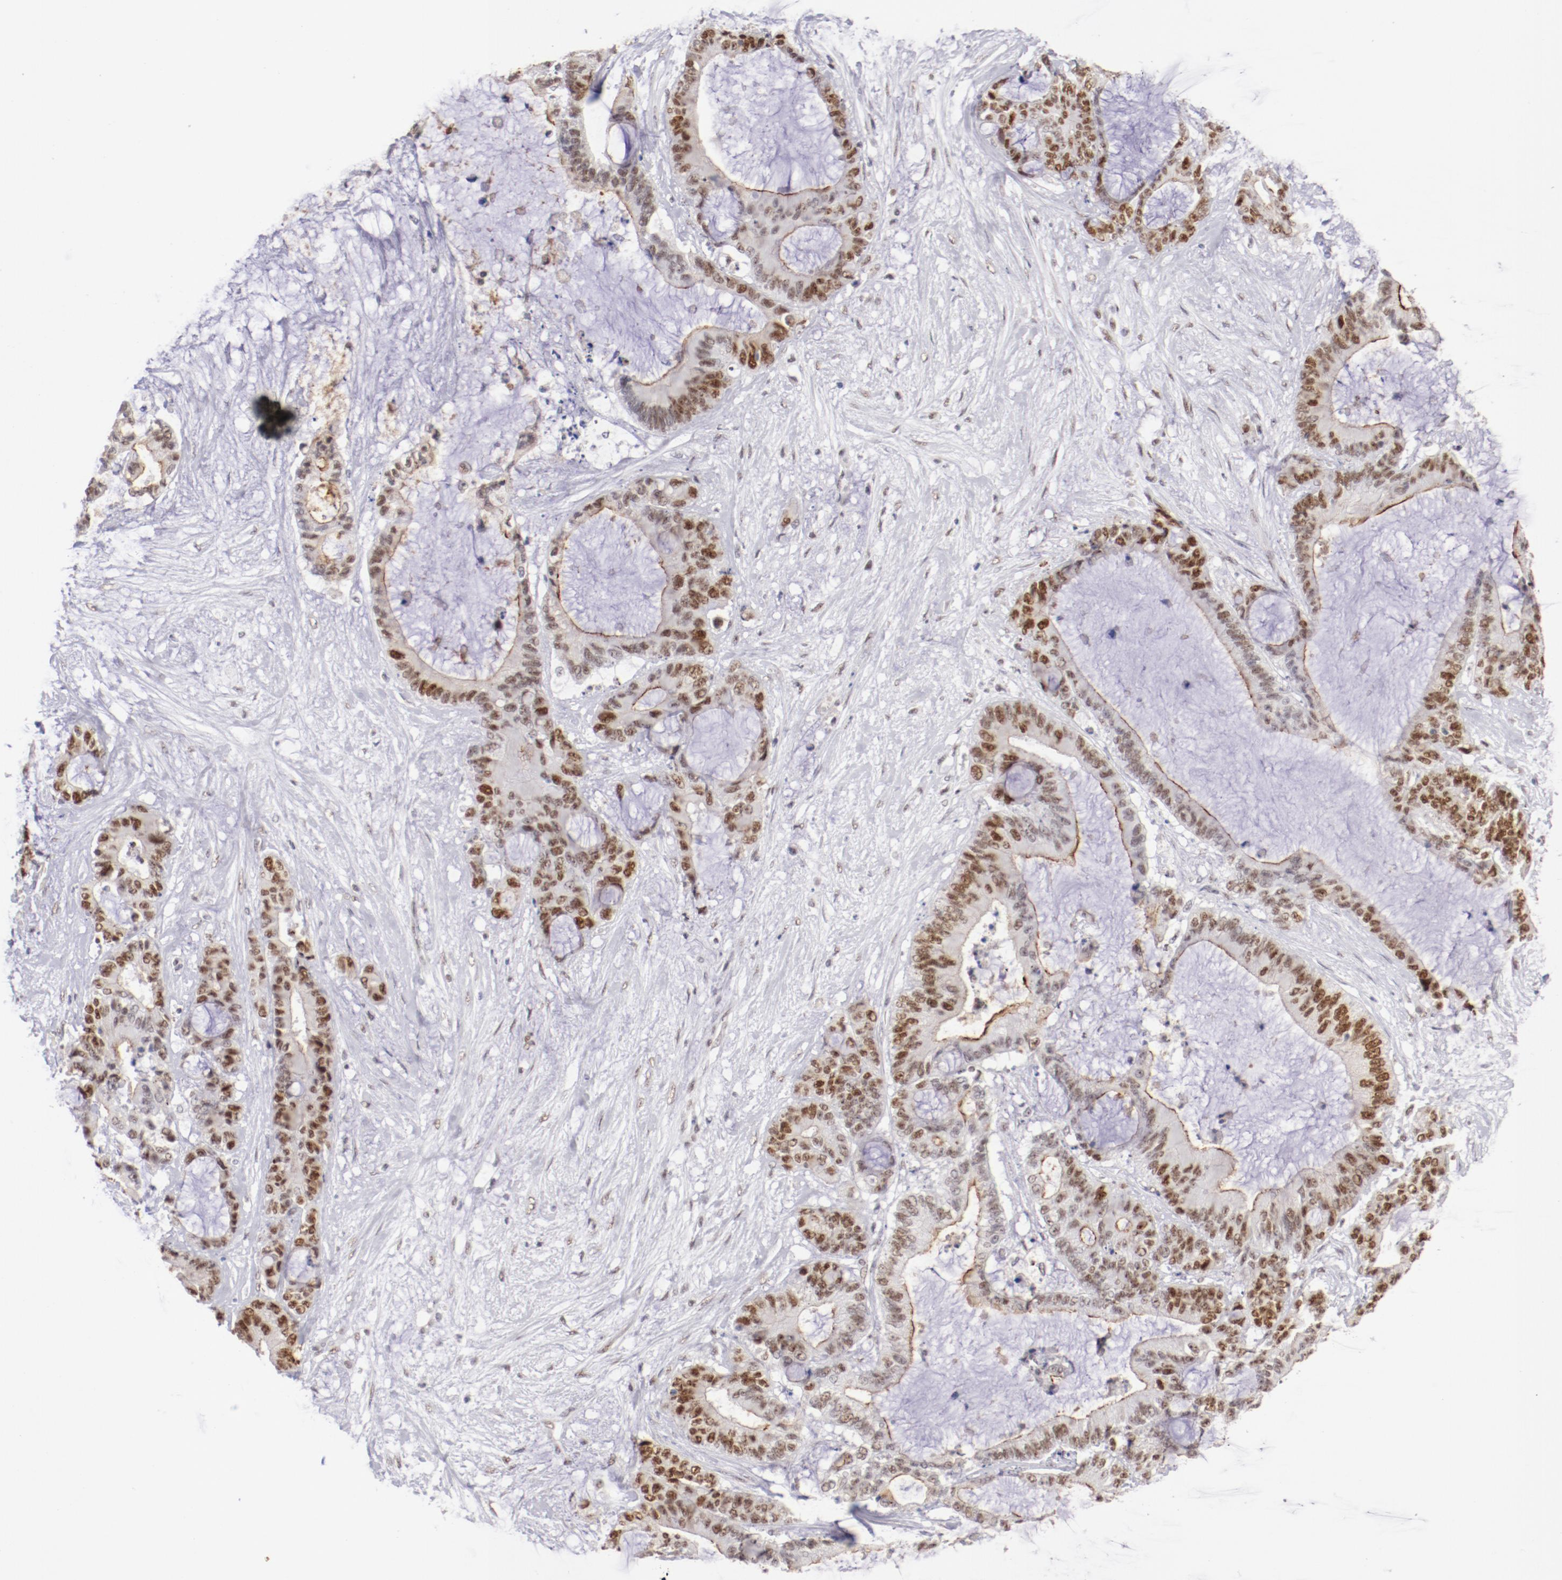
{"staining": {"intensity": "moderate", "quantity": ">75%", "location": "nuclear"}, "tissue": "liver cancer", "cell_type": "Tumor cells", "image_type": "cancer", "snomed": [{"axis": "morphology", "description": "Cholangiocarcinoma"}, {"axis": "topography", "description": "Liver"}], "caption": "This histopathology image demonstrates liver cancer (cholangiocarcinoma) stained with immunohistochemistry to label a protein in brown. The nuclear of tumor cells show moderate positivity for the protein. Nuclei are counter-stained blue.", "gene": "TFAP4", "patient": {"sex": "female", "age": 73}}